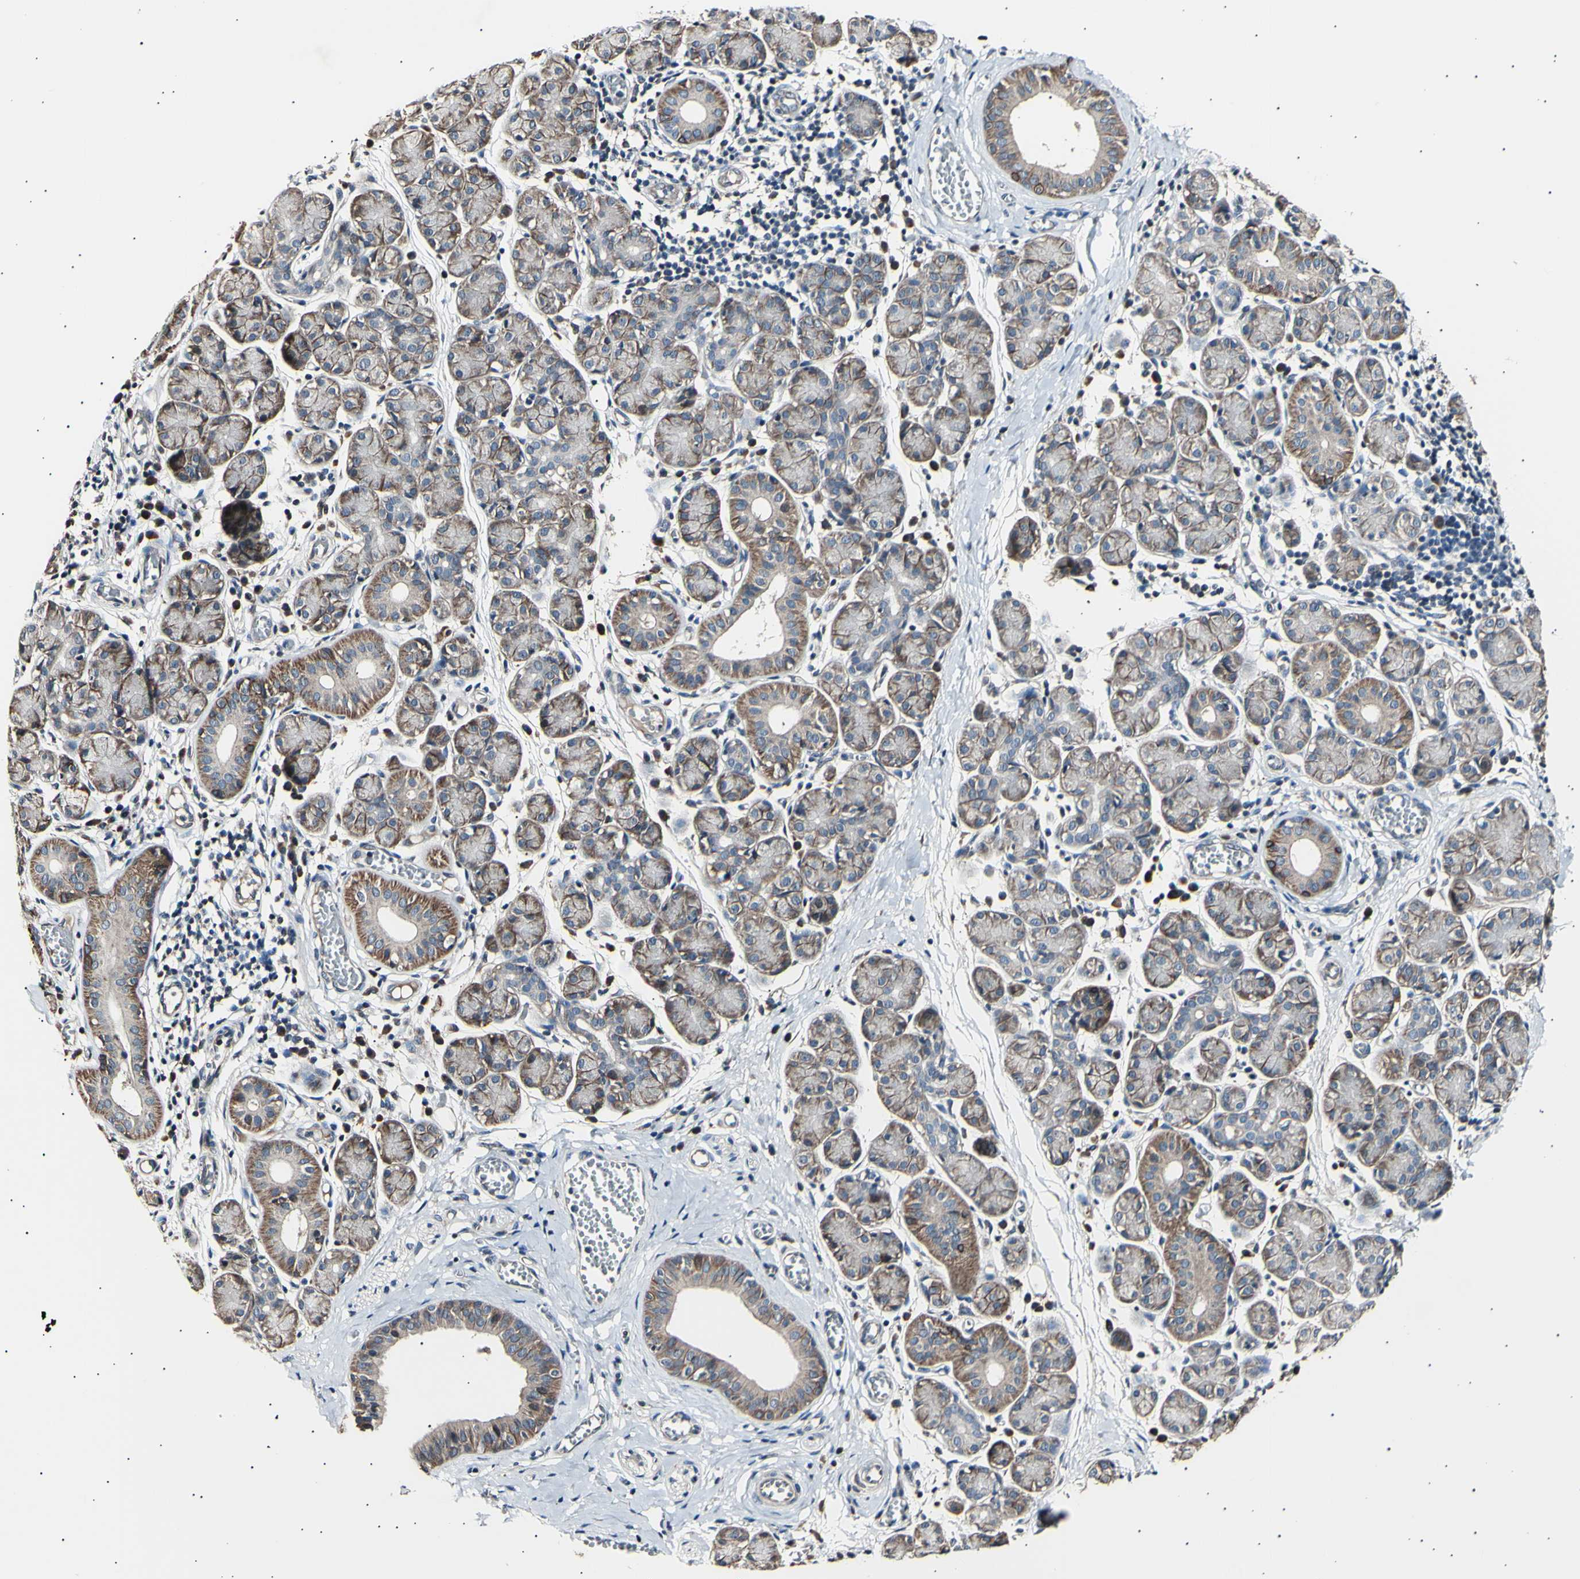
{"staining": {"intensity": "weak", "quantity": ">75%", "location": "cytoplasmic/membranous"}, "tissue": "salivary gland", "cell_type": "Glandular cells", "image_type": "normal", "snomed": [{"axis": "morphology", "description": "Normal tissue, NOS"}, {"axis": "morphology", "description": "Inflammation, NOS"}, {"axis": "topography", "description": "Lymph node"}, {"axis": "topography", "description": "Salivary gland"}], "caption": "Immunohistochemistry (IHC) image of benign salivary gland: human salivary gland stained using IHC demonstrates low levels of weak protein expression localized specifically in the cytoplasmic/membranous of glandular cells, appearing as a cytoplasmic/membranous brown color.", "gene": "ITGA6", "patient": {"sex": "male", "age": 3}}